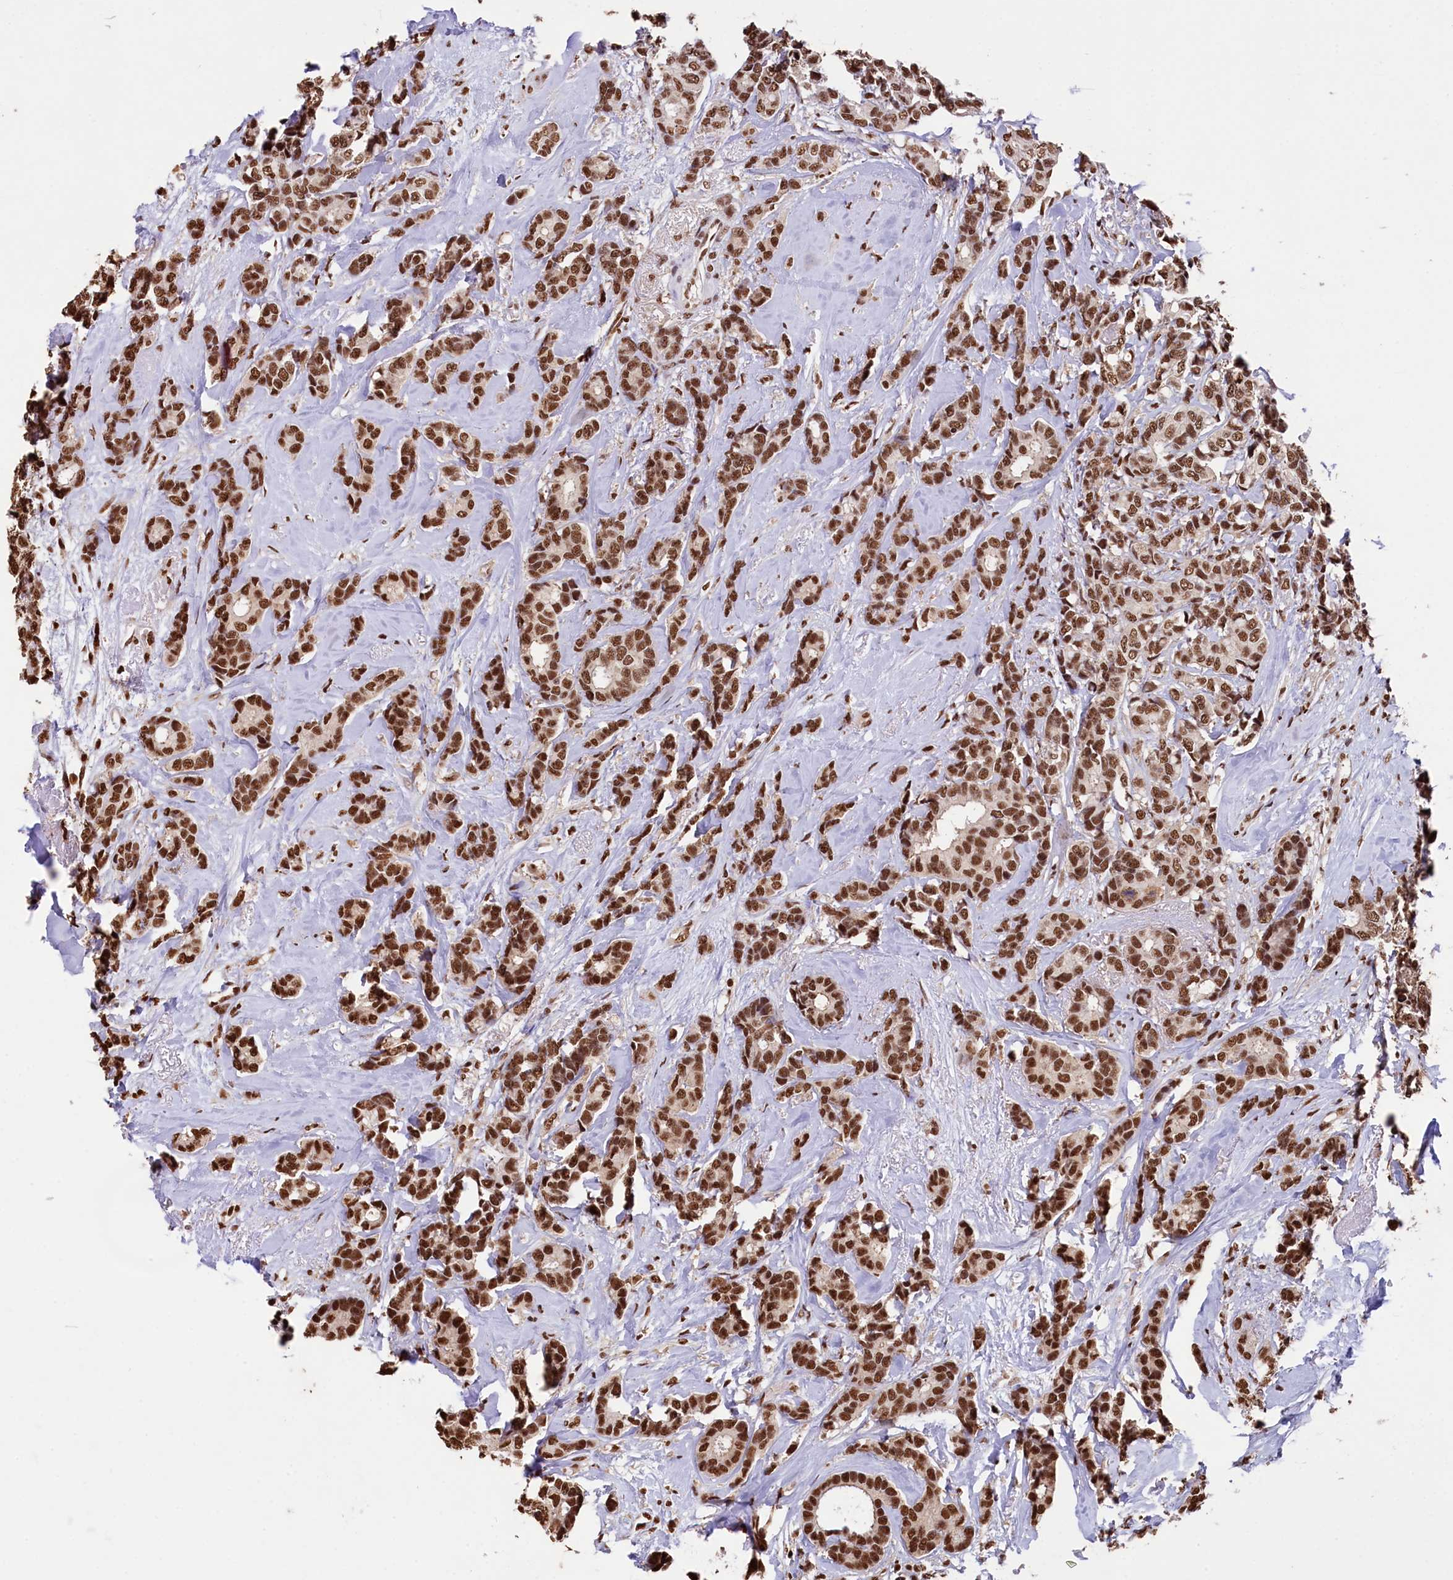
{"staining": {"intensity": "strong", "quantity": ">75%", "location": "nuclear"}, "tissue": "breast cancer", "cell_type": "Tumor cells", "image_type": "cancer", "snomed": [{"axis": "morphology", "description": "Duct carcinoma"}, {"axis": "topography", "description": "Breast"}], "caption": "A micrograph of human breast invasive ductal carcinoma stained for a protein displays strong nuclear brown staining in tumor cells. The staining is performed using DAB (3,3'-diaminobenzidine) brown chromogen to label protein expression. The nuclei are counter-stained blue using hematoxylin.", "gene": "SNRPD2", "patient": {"sex": "female", "age": 87}}